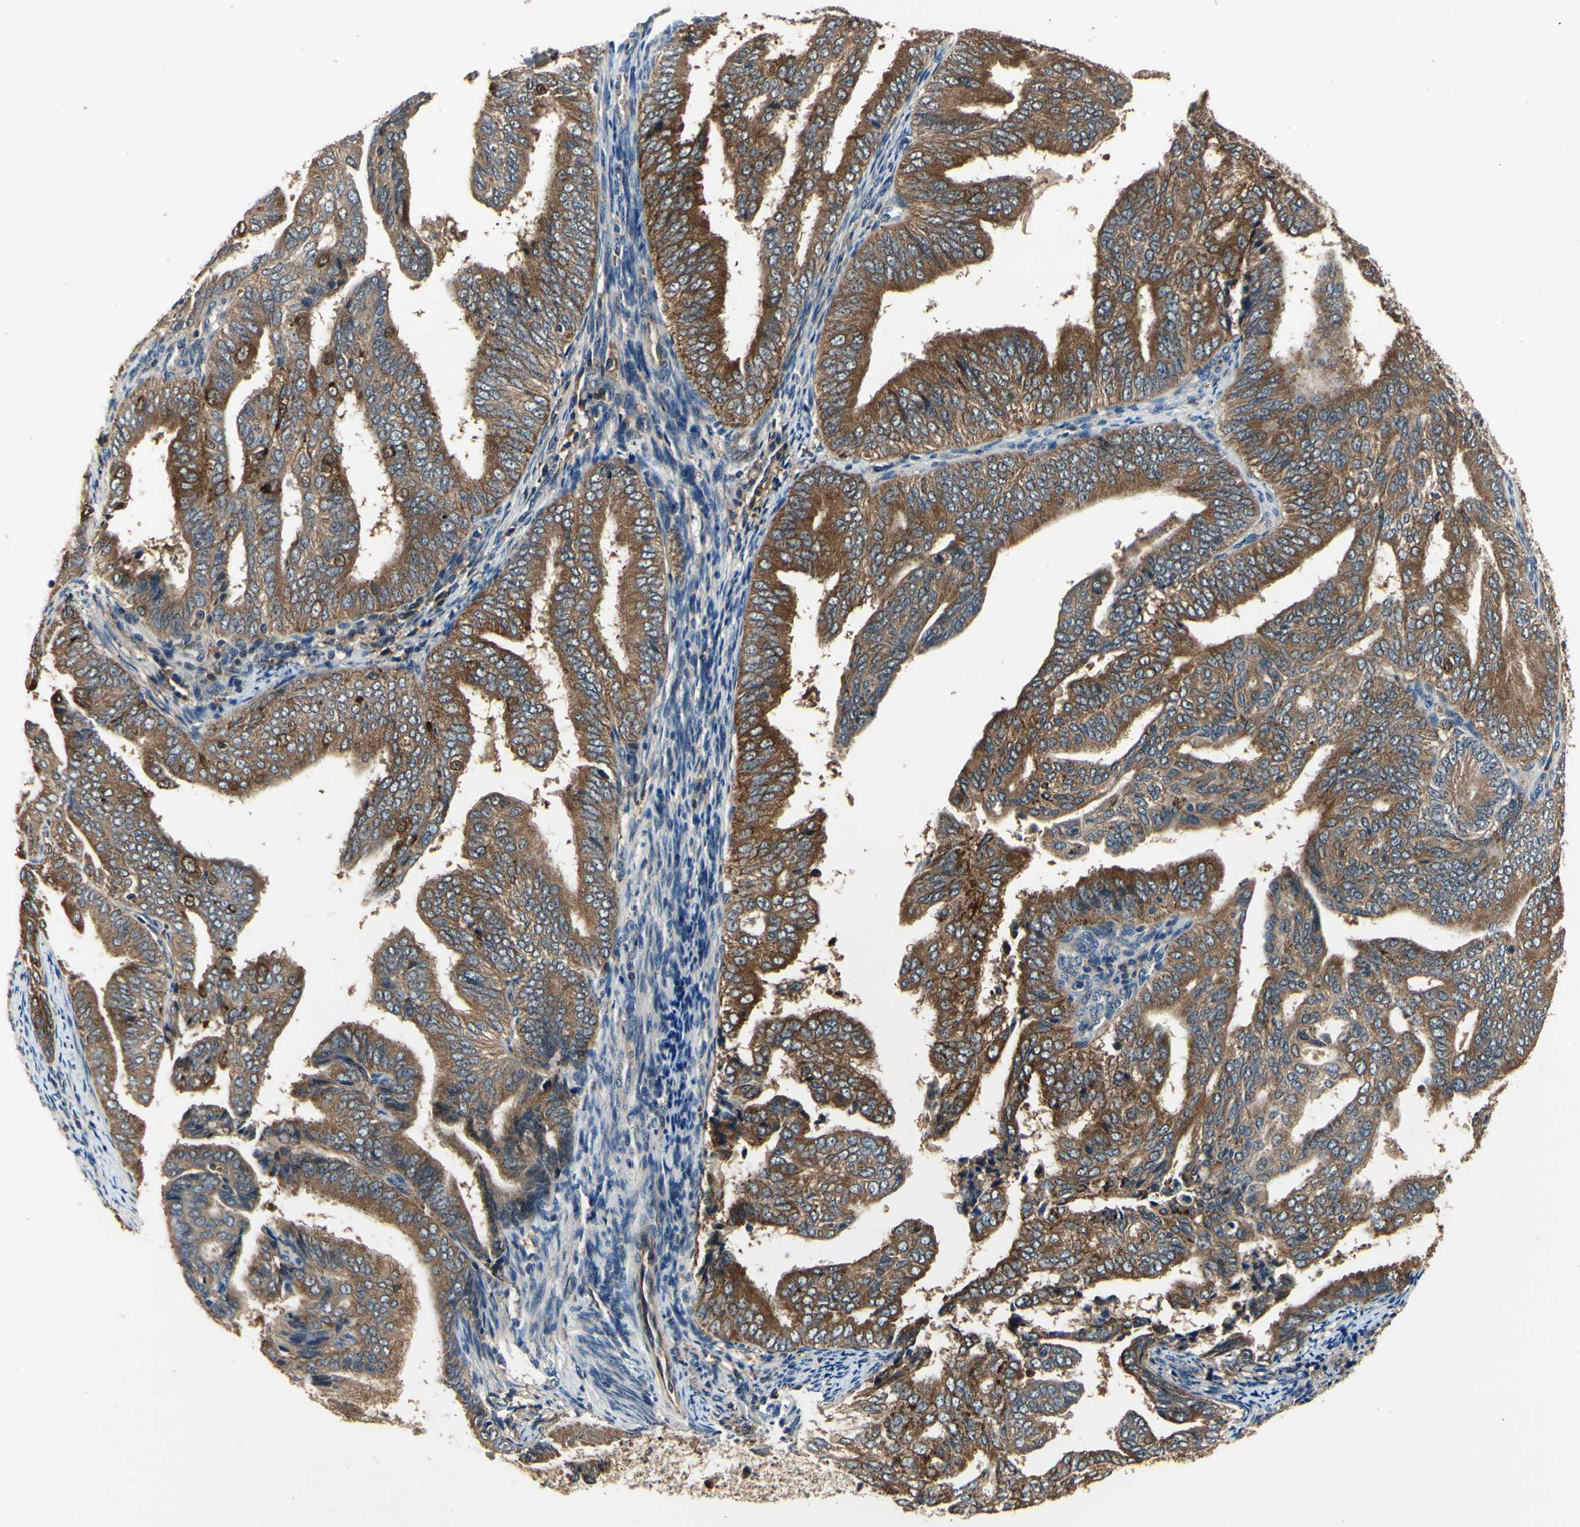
{"staining": {"intensity": "moderate", "quantity": ">75%", "location": "cytoplasmic/membranous"}, "tissue": "endometrial cancer", "cell_type": "Tumor cells", "image_type": "cancer", "snomed": [{"axis": "morphology", "description": "Adenocarcinoma, NOS"}, {"axis": "topography", "description": "Endometrium"}], "caption": "DAB immunohistochemical staining of adenocarcinoma (endometrial) exhibits moderate cytoplasmic/membranous protein expression in about >75% of tumor cells.", "gene": "PLA2G4A", "patient": {"sex": "female", "age": 58}}